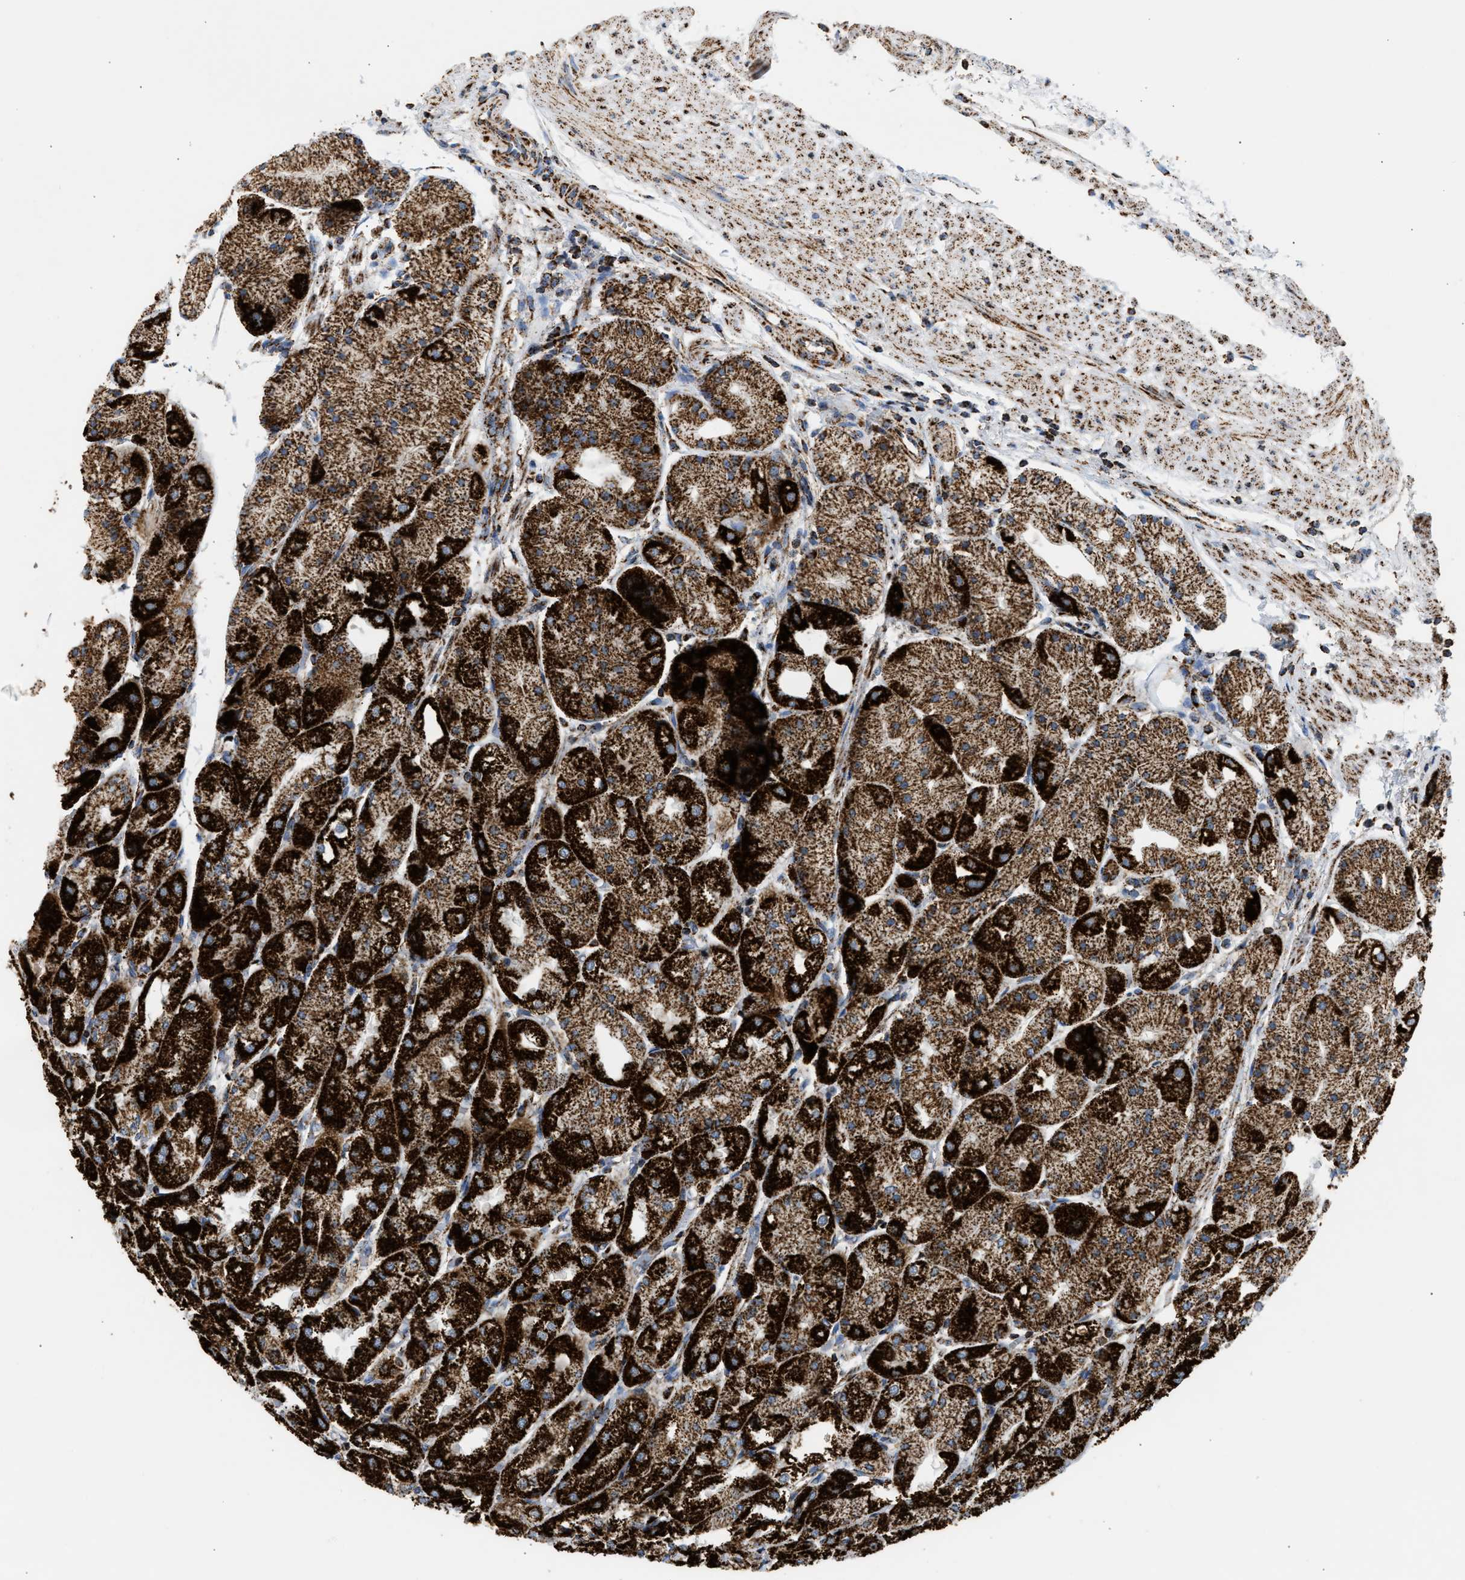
{"staining": {"intensity": "strong", "quantity": ">75%", "location": "cytoplasmic/membranous"}, "tissue": "stomach", "cell_type": "Glandular cells", "image_type": "normal", "snomed": [{"axis": "morphology", "description": "Normal tissue, NOS"}, {"axis": "topography", "description": "Stomach, upper"}], "caption": "A micrograph showing strong cytoplasmic/membranous expression in about >75% of glandular cells in unremarkable stomach, as visualized by brown immunohistochemical staining.", "gene": "OGDH", "patient": {"sex": "male", "age": 72}}